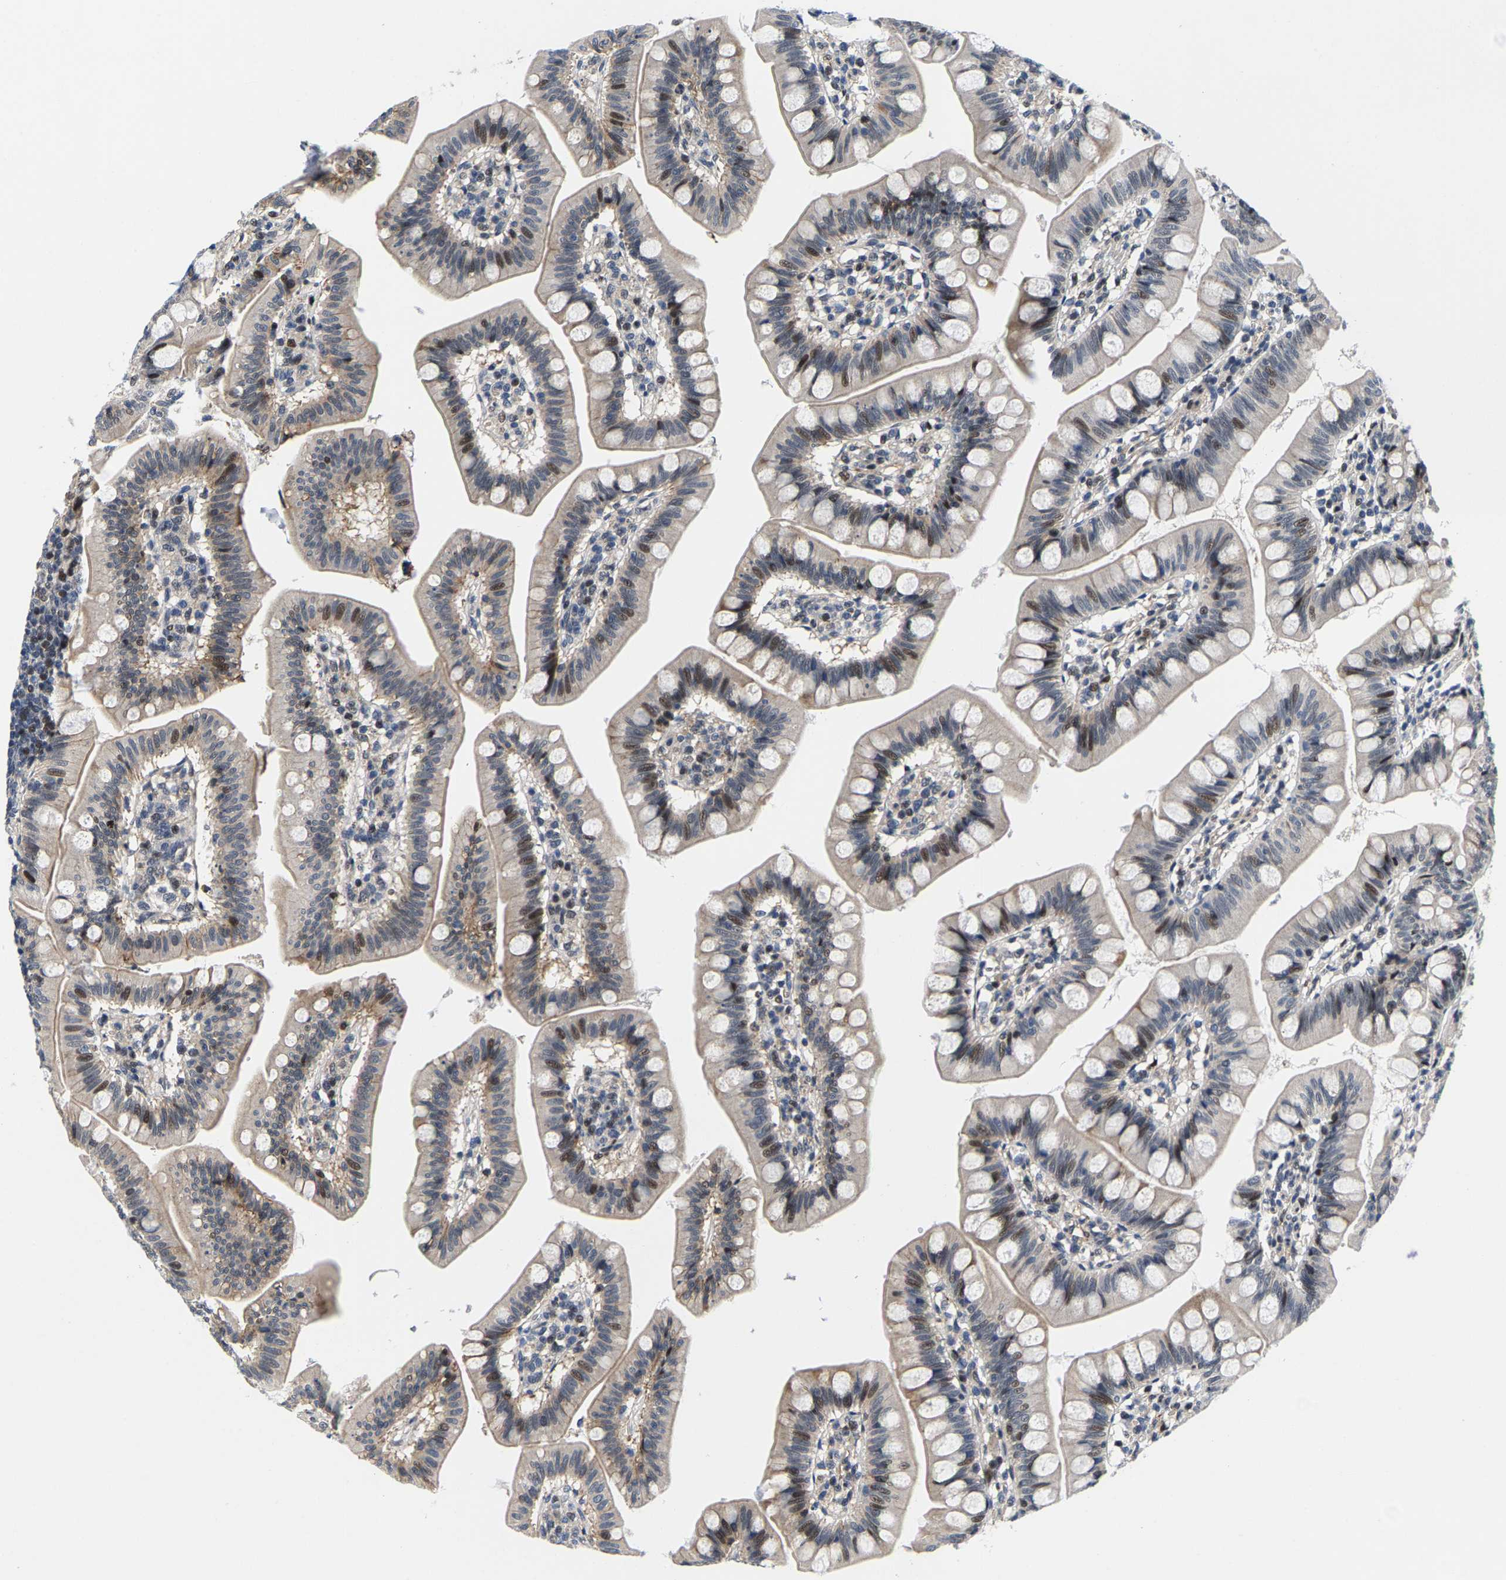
{"staining": {"intensity": "strong", "quantity": "25%-75%", "location": "cytoplasmic/membranous,nuclear"}, "tissue": "small intestine", "cell_type": "Glandular cells", "image_type": "normal", "snomed": [{"axis": "morphology", "description": "Normal tissue, NOS"}, {"axis": "topography", "description": "Small intestine"}], "caption": "The immunohistochemical stain shows strong cytoplasmic/membranous,nuclear expression in glandular cells of normal small intestine.", "gene": "GTPBP10", "patient": {"sex": "male", "age": 7}}